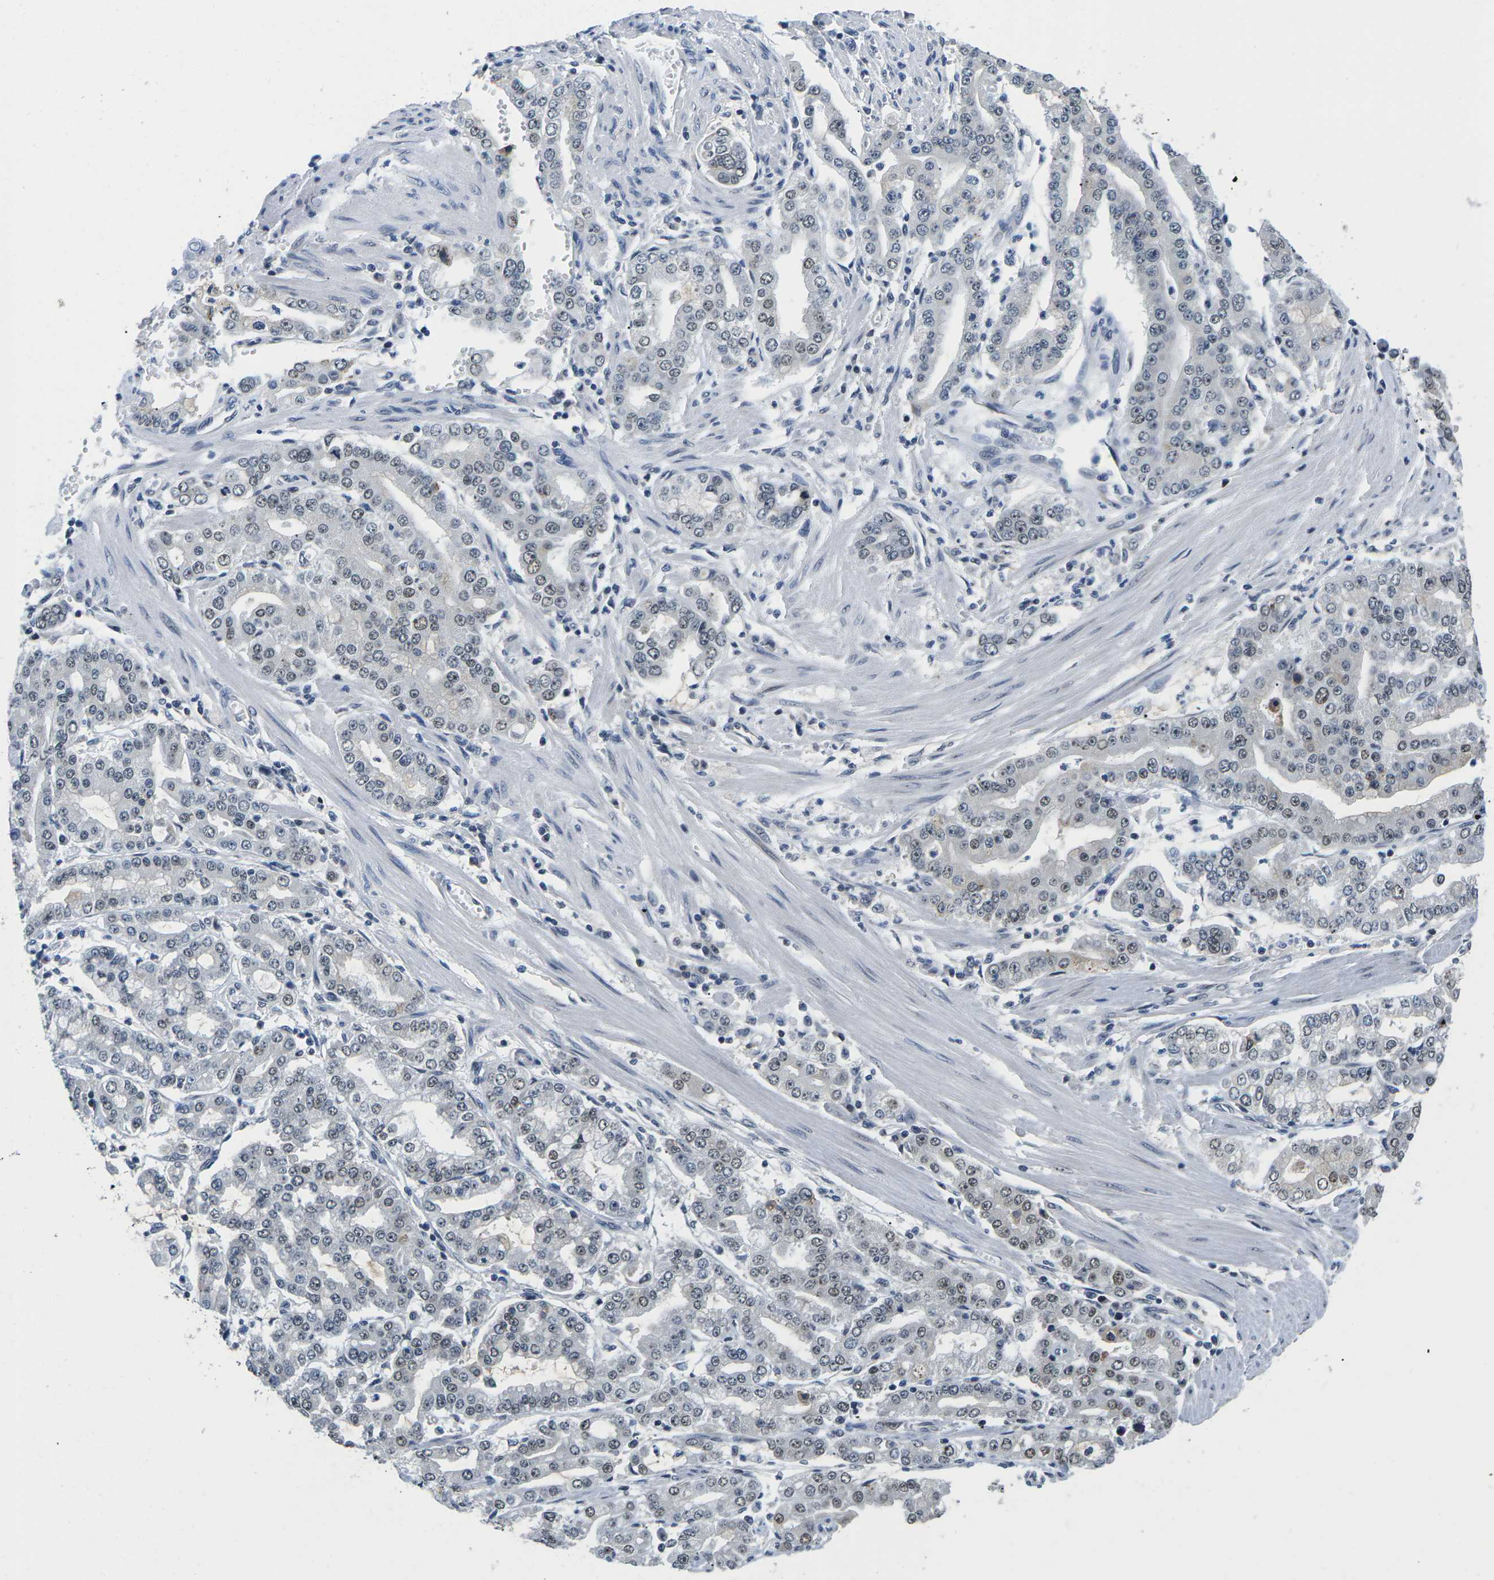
{"staining": {"intensity": "weak", "quantity": "25%-75%", "location": "nuclear"}, "tissue": "stomach cancer", "cell_type": "Tumor cells", "image_type": "cancer", "snomed": [{"axis": "morphology", "description": "Adenocarcinoma, NOS"}, {"axis": "topography", "description": "Stomach"}], "caption": "Immunohistochemistry of human stomach adenocarcinoma displays low levels of weak nuclear positivity in approximately 25%-75% of tumor cells.", "gene": "NSRP1", "patient": {"sex": "male", "age": 76}}